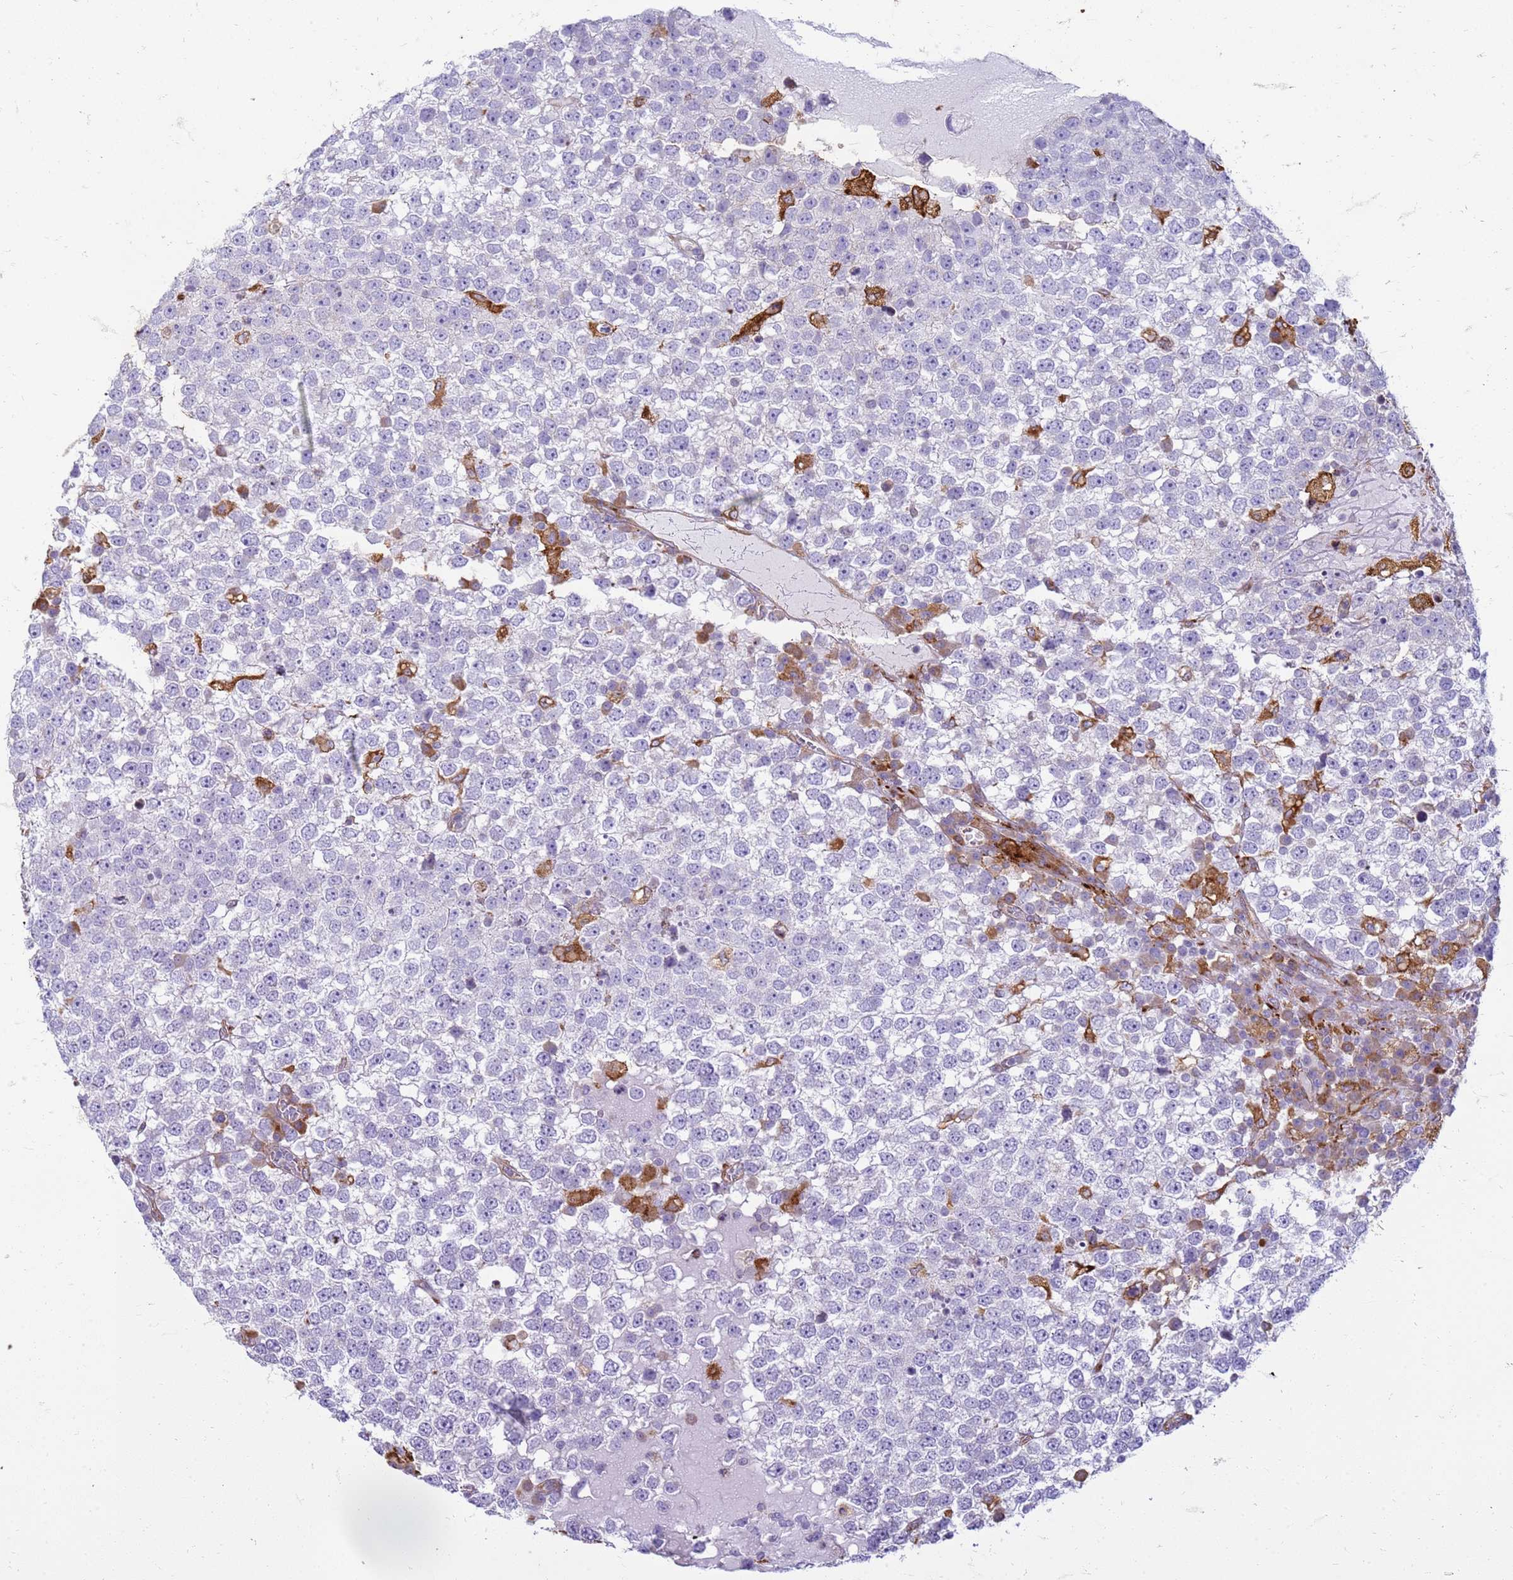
{"staining": {"intensity": "negative", "quantity": "none", "location": "none"}, "tissue": "testis cancer", "cell_type": "Tumor cells", "image_type": "cancer", "snomed": [{"axis": "morphology", "description": "Seminoma, NOS"}, {"axis": "topography", "description": "Testis"}], "caption": "Tumor cells are negative for protein expression in human testis cancer.", "gene": "PDK3", "patient": {"sex": "male", "age": 65}}